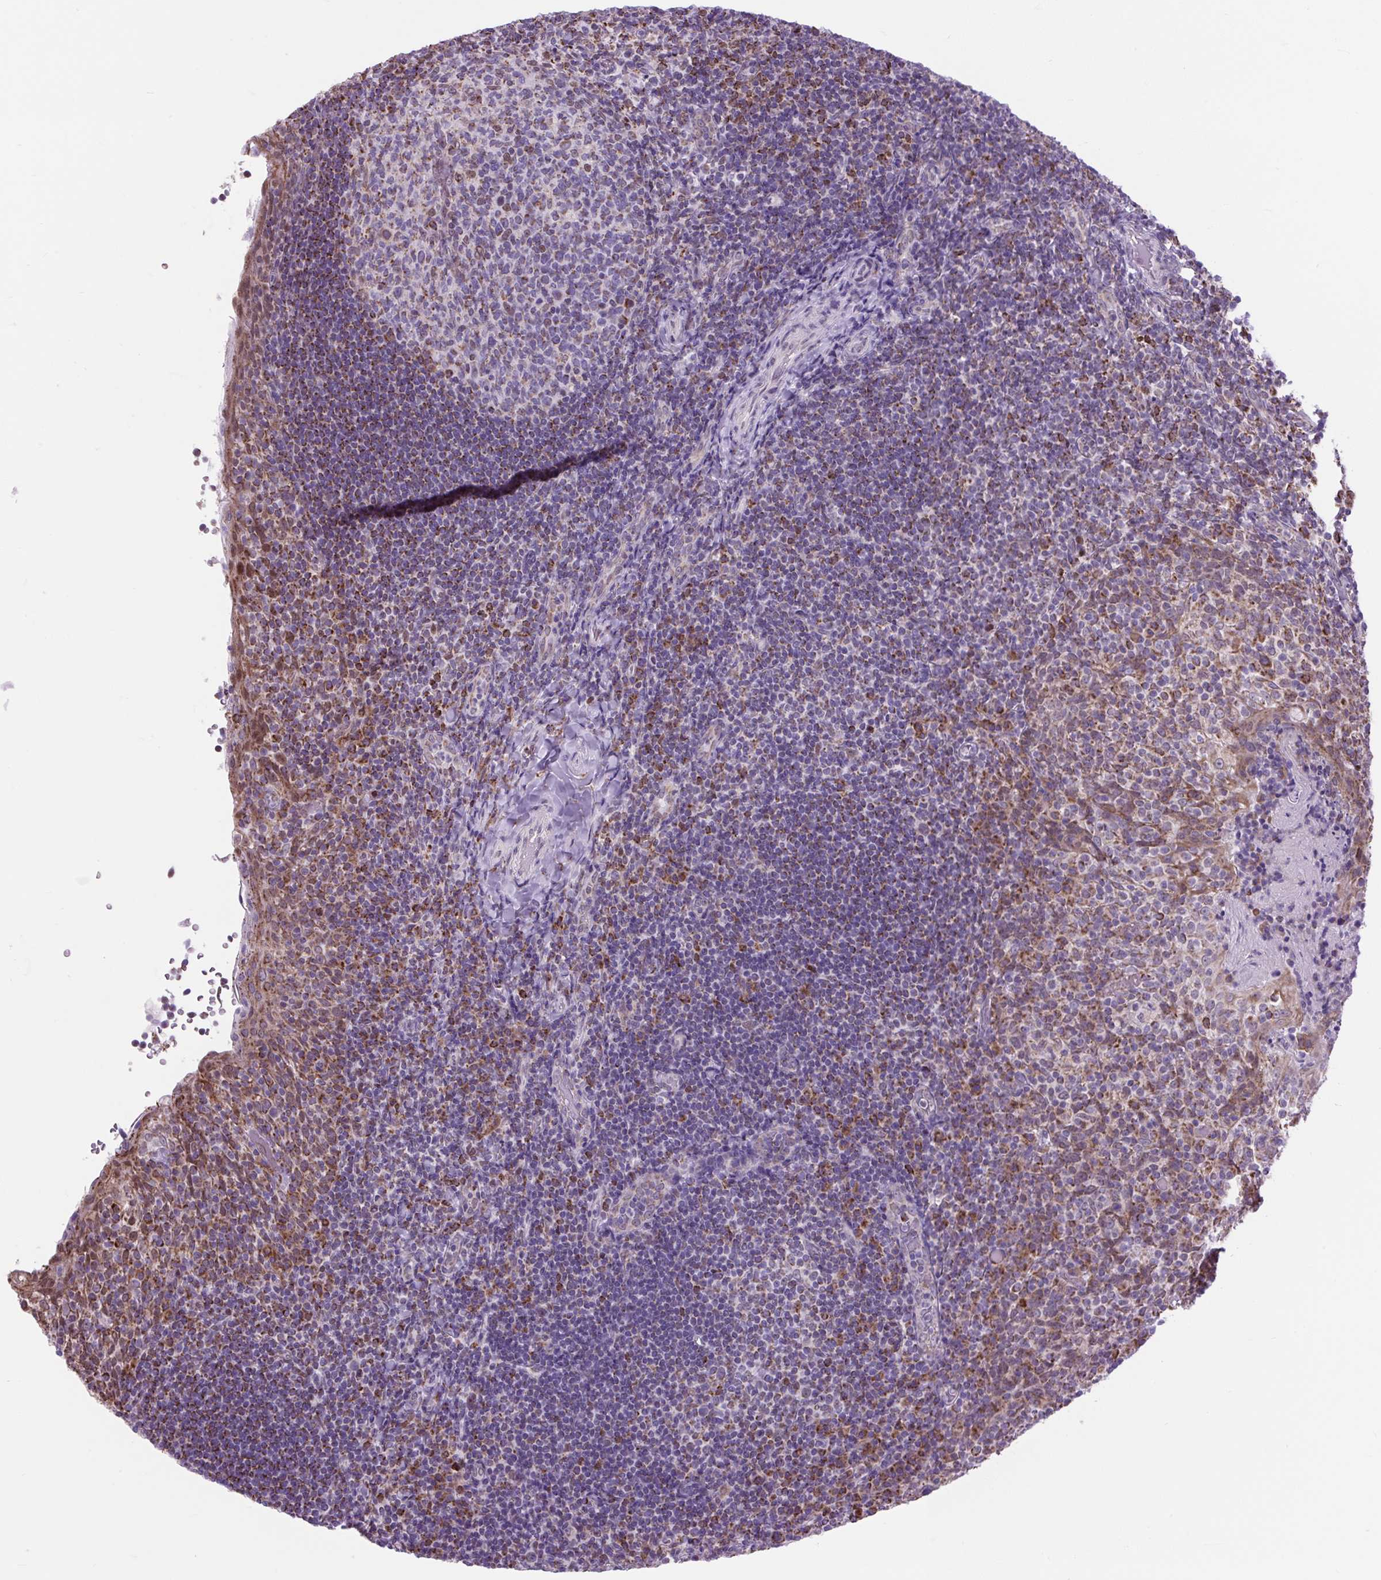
{"staining": {"intensity": "moderate", "quantity": "<25%", "location": "cytoplasmic/membranous"}, "tissue": "tonsil", "cell_type": "Germinal center cells", "image_type": "normal", "snomed": [{"axis": "morphology", "description": "Normal tissue, NOS"}, {"axis": "topography", "description": "Tonsil"}], "caption": "IHC (DAB (3,3'-diaminobenzidine)) staining of normal tonsil shows moderate cytoplasmic/membranous protein staining in about <25% of germinal center cells.", "gene": "SCO2", "patient": {"sex": "female", "age": 10}}